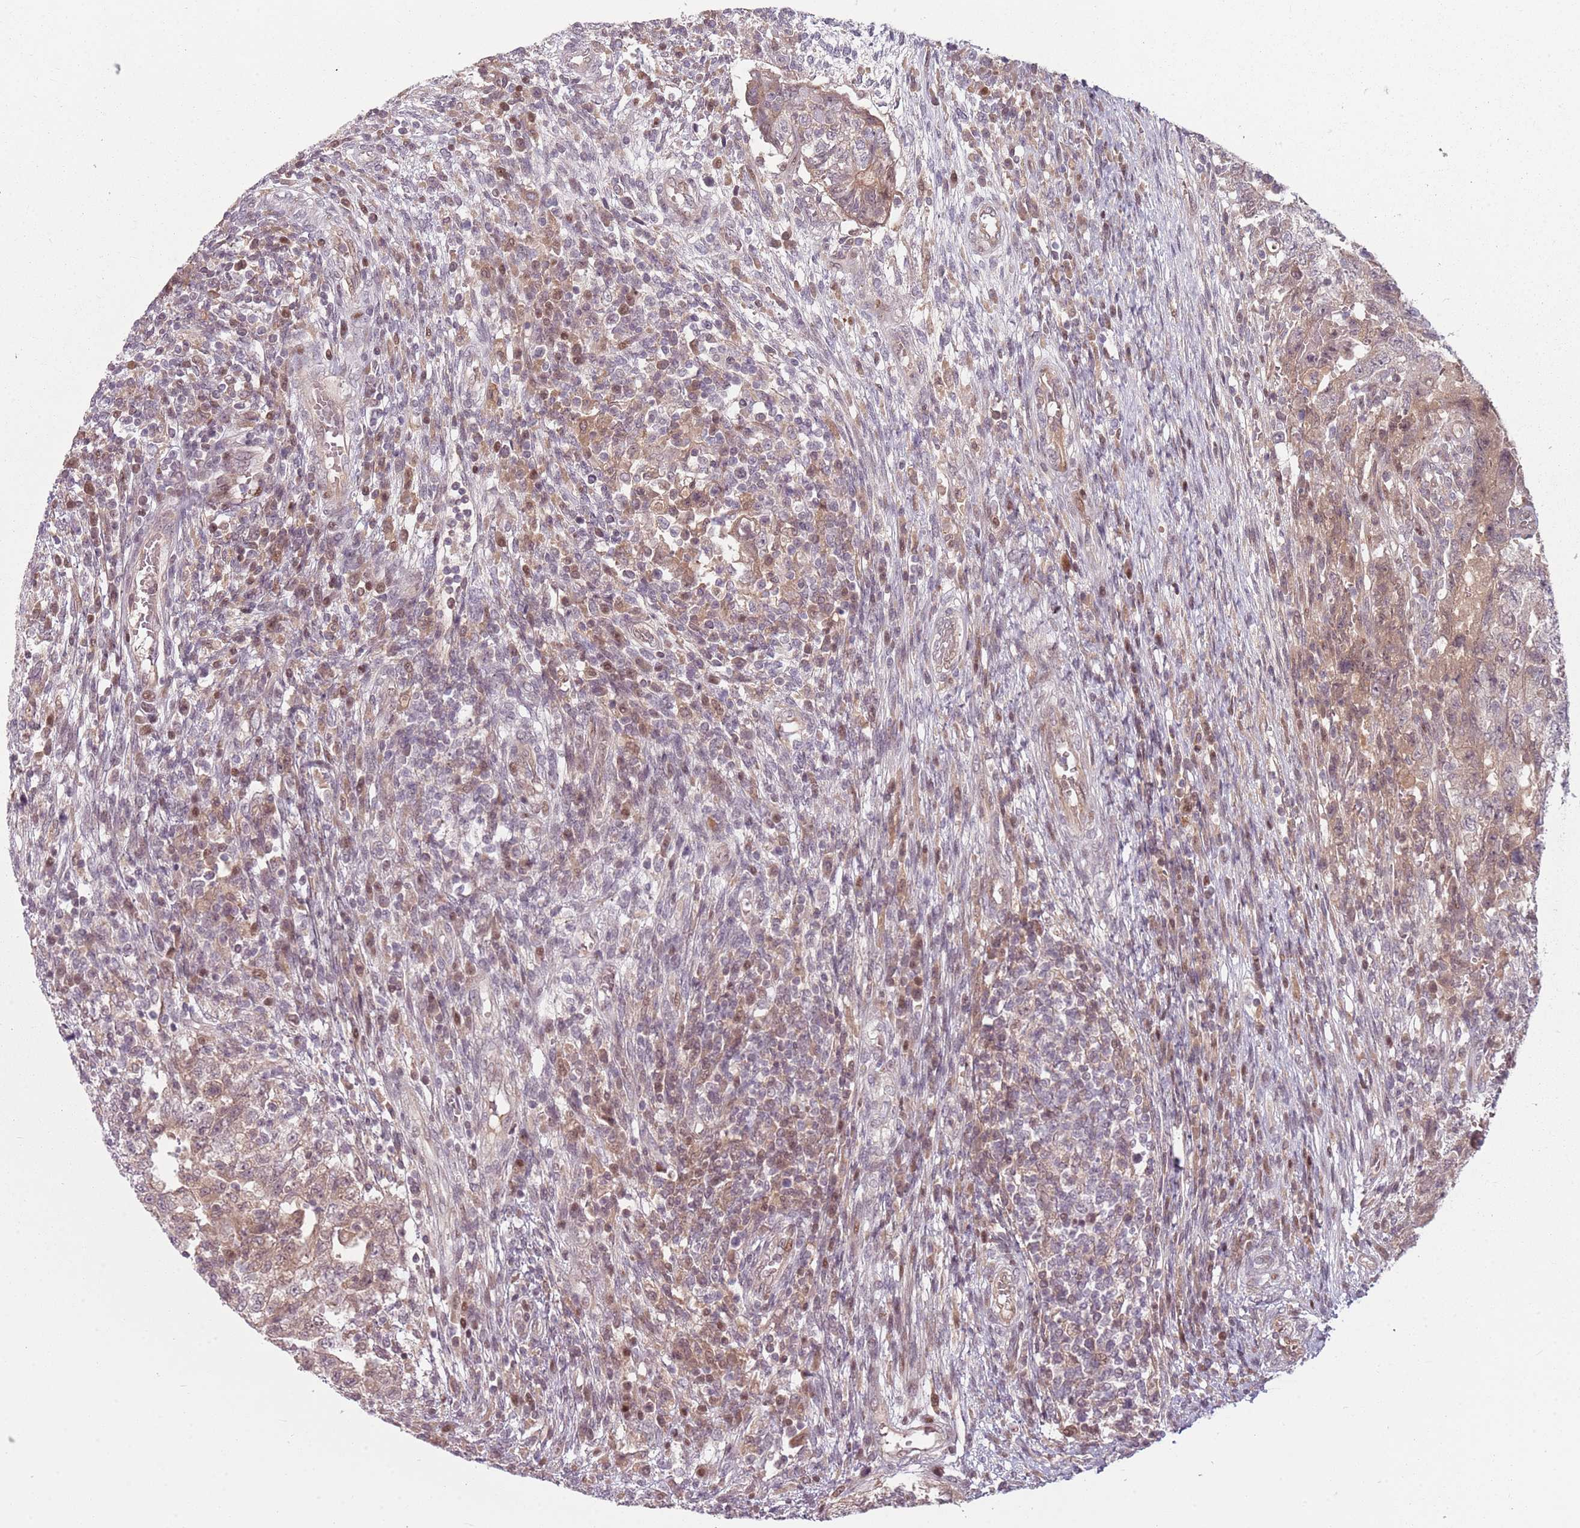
{"staining": {"intensity": "weak", "quantity": "<25%", "location": "cytoplasmic/membranous"}, "tissue": "testis cancer", "cell_type": "Tumor cells", "image_type": "cancer", "snomed": [{"axis": "morphology", "description": "Carcinoma, Embryonal, NOS"}, {"axis": "topography", "description": "Testis"}], "caption": "Tumor cells show no significant staining in testis cancer.", "gene": "ADGRG1", "patient": {"sex": "male", "age": 26}}